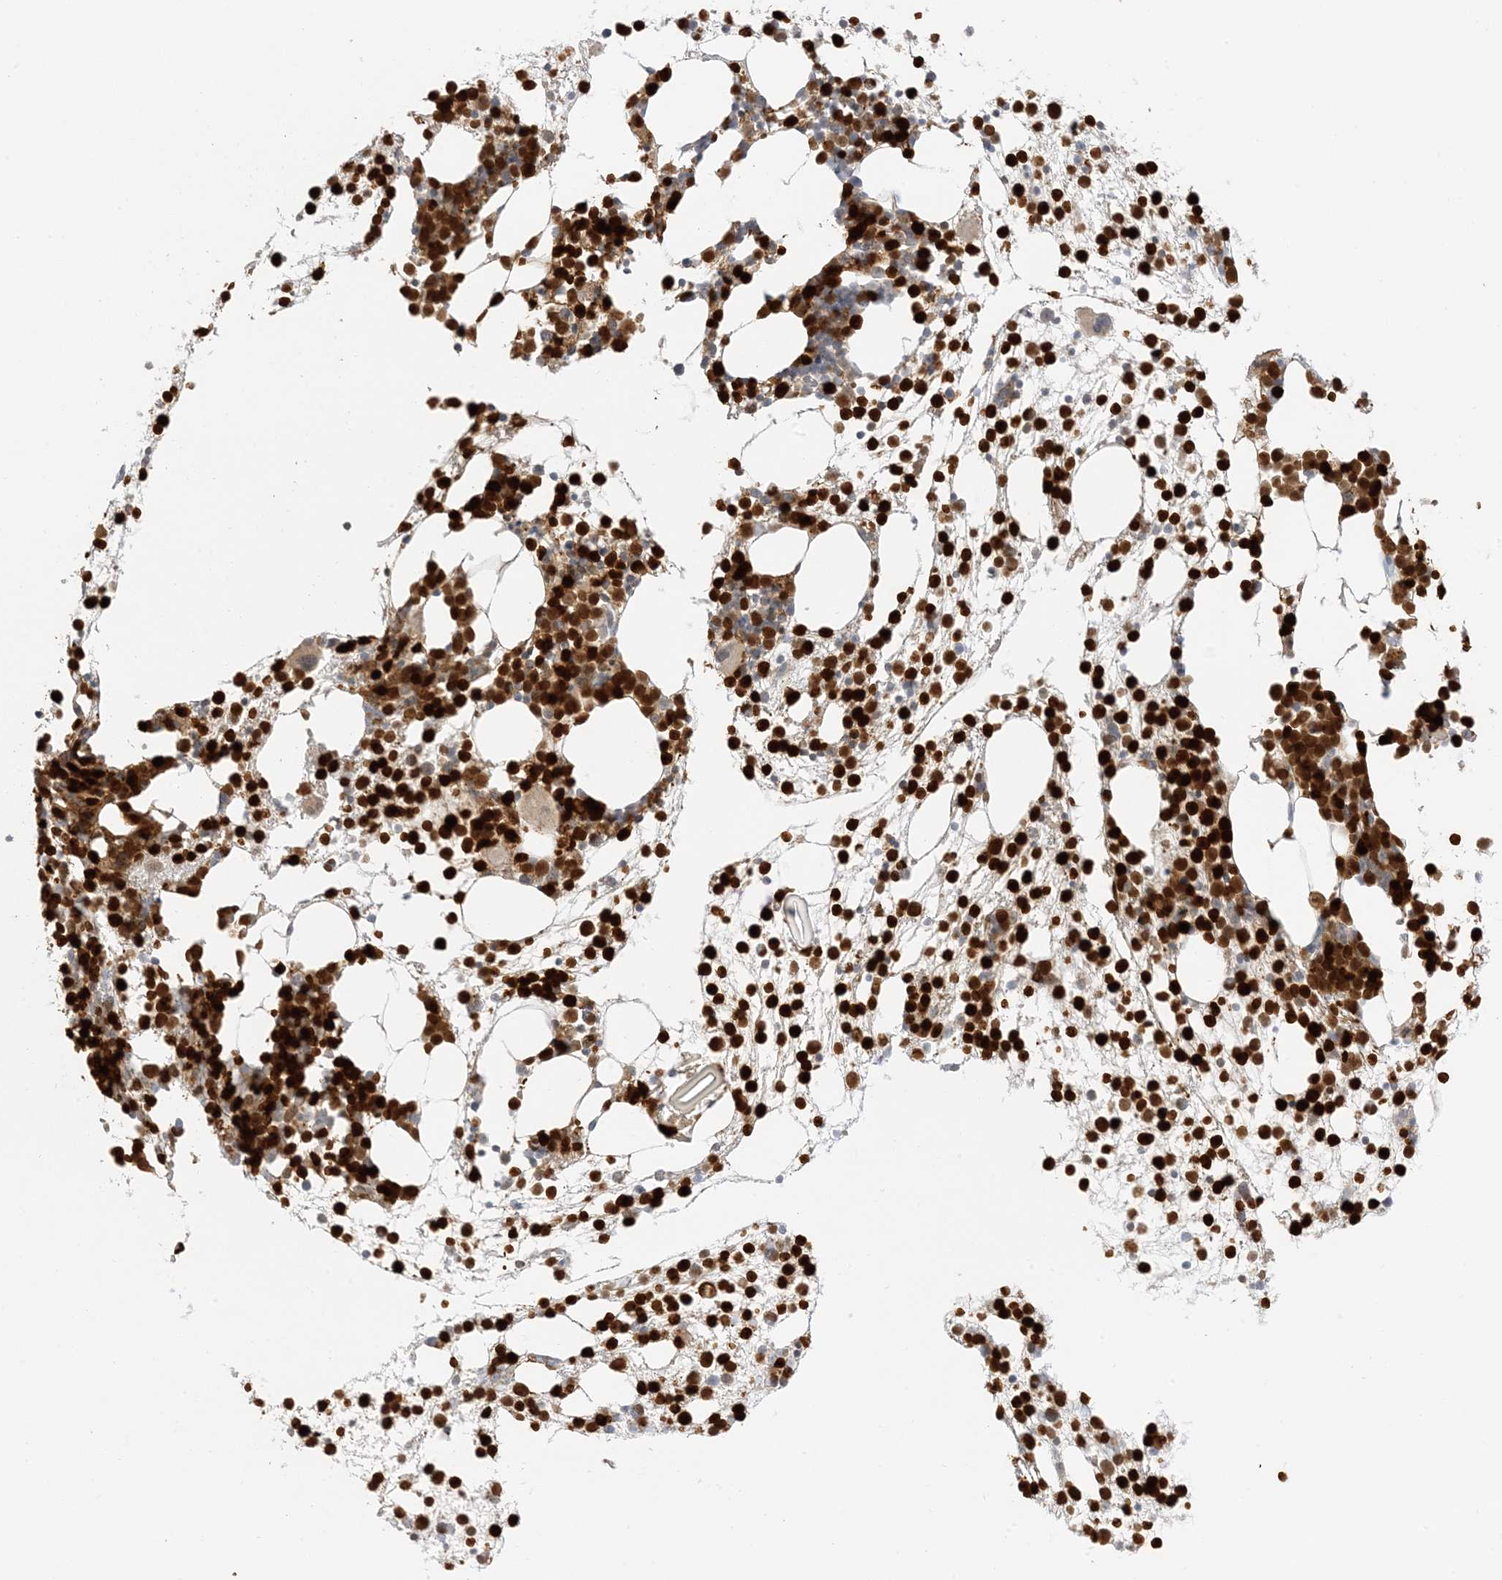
{"staining": {"intensity": "strong", "quantity": "25%-75%", "location": "nuclear"}, "tissue": "bone marrow", "cell_type": "Hematopoietic cells", "image_type": "normal", "snomed": [{"axis": "morphology", "description": "Normal tissue, NOS"}, {"axis": "topography", "description": "Bone marrow"}], "caption": "IHC of normal human bone marrow demonstrates high levels of strong nuclear expression in approximately 25%-75% of hematopoietic cells.", "gene": "GCA", "patient": {"sex": "male", "age": 54}}